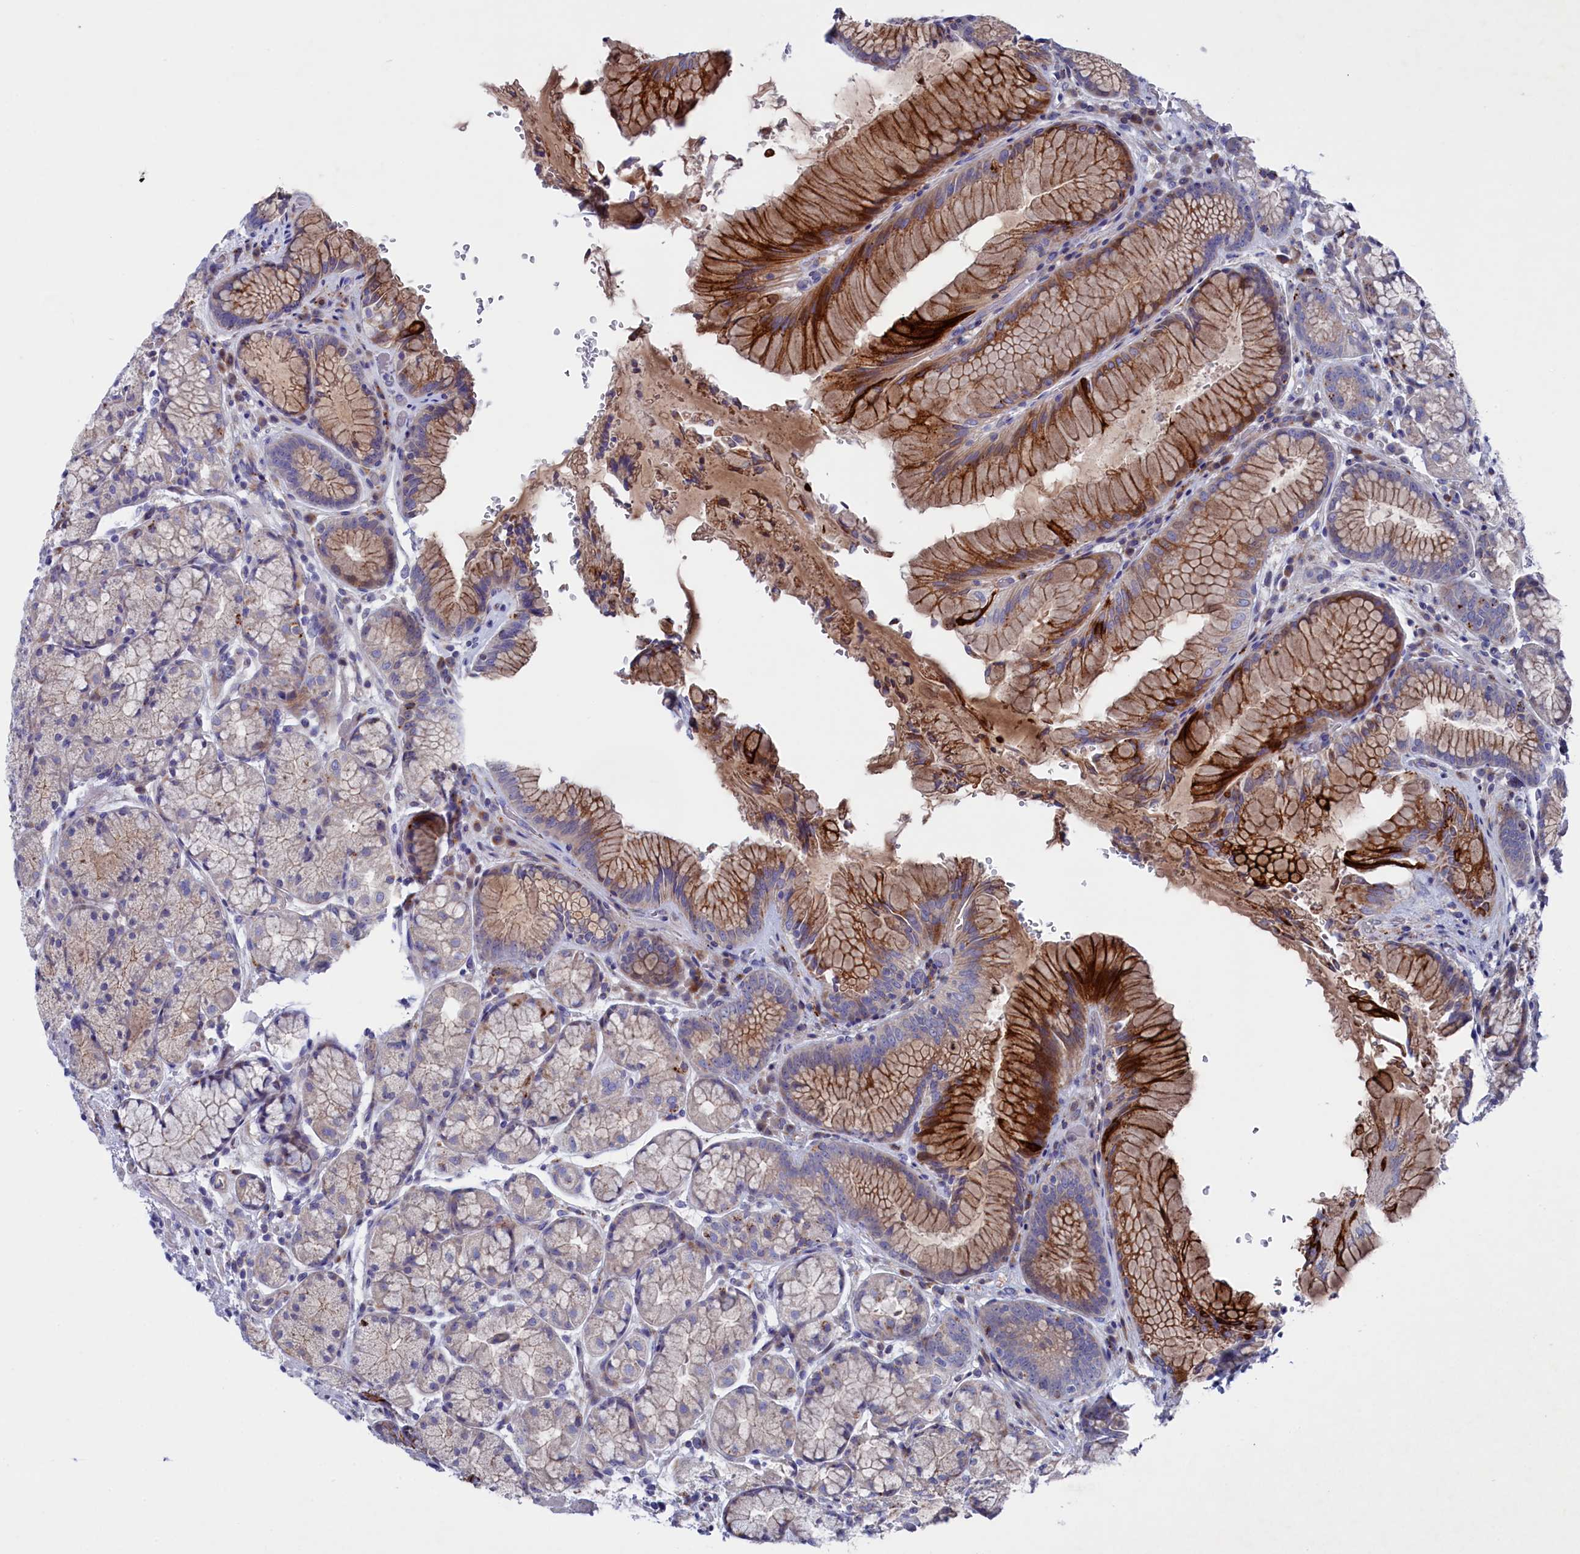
{"staining": {"intensity": "moderate", "quantity": "25%-75%", "location": "cytoplasmic/membranous"}, "tissue": "stomach", "cell_type": "Glandular cells", "image_type": "normal", "snomed": [{"axis": "morphology", "description": "Normal tissue, NOS"}, {"axis": "topography", "description": "Stomach"}], "caption": "This histopathology image shows immunohistochemistry (IHC) staining of benign human stomach, with medium moderate cytoplasmic/membranous expression in about 25%-75% of glandular cells.", "gene": "NUDT7", "patient": {"sex": "male", "age": 63}}